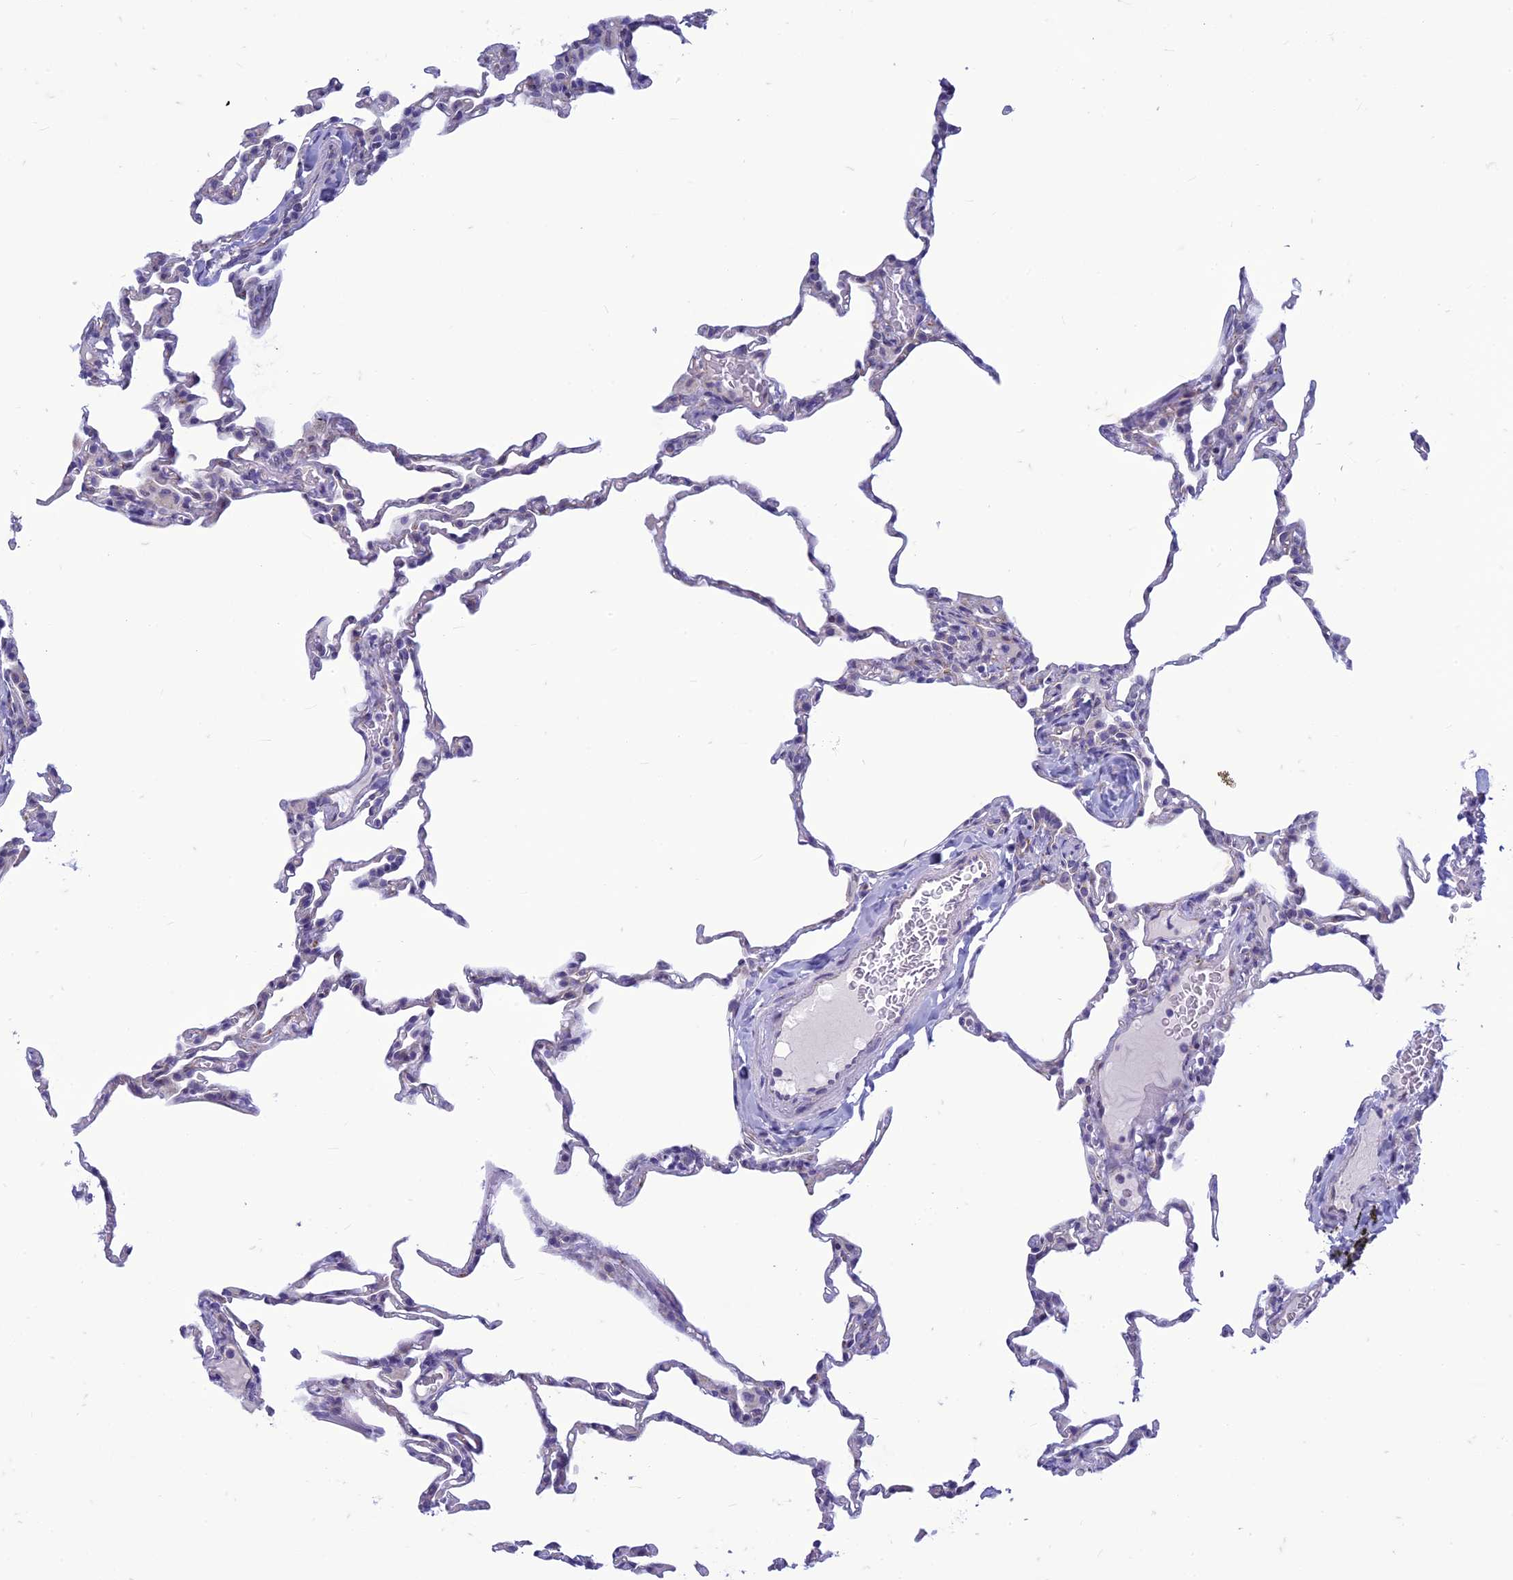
{"staining": {"intensity": "negative", "quantity": "none", "location": "none"}, "tissue": "lung", "cell_type": "Alveolar cells", "image_type": "normal", "snomed": [{"axis": "morphology", "description": "Normal tissue, NOS"}, {"axis": "topography", "description": "Lung"}], "caption": "A high-resolution photomicrograph shows IHC staining of unremarkable lung, which reveals no significant positivity in alveolar cells. (DAB IHC with hematoxylin counter stain).", "gene": "CENATAC", "patient": {"sex": "male", "age": 20}}